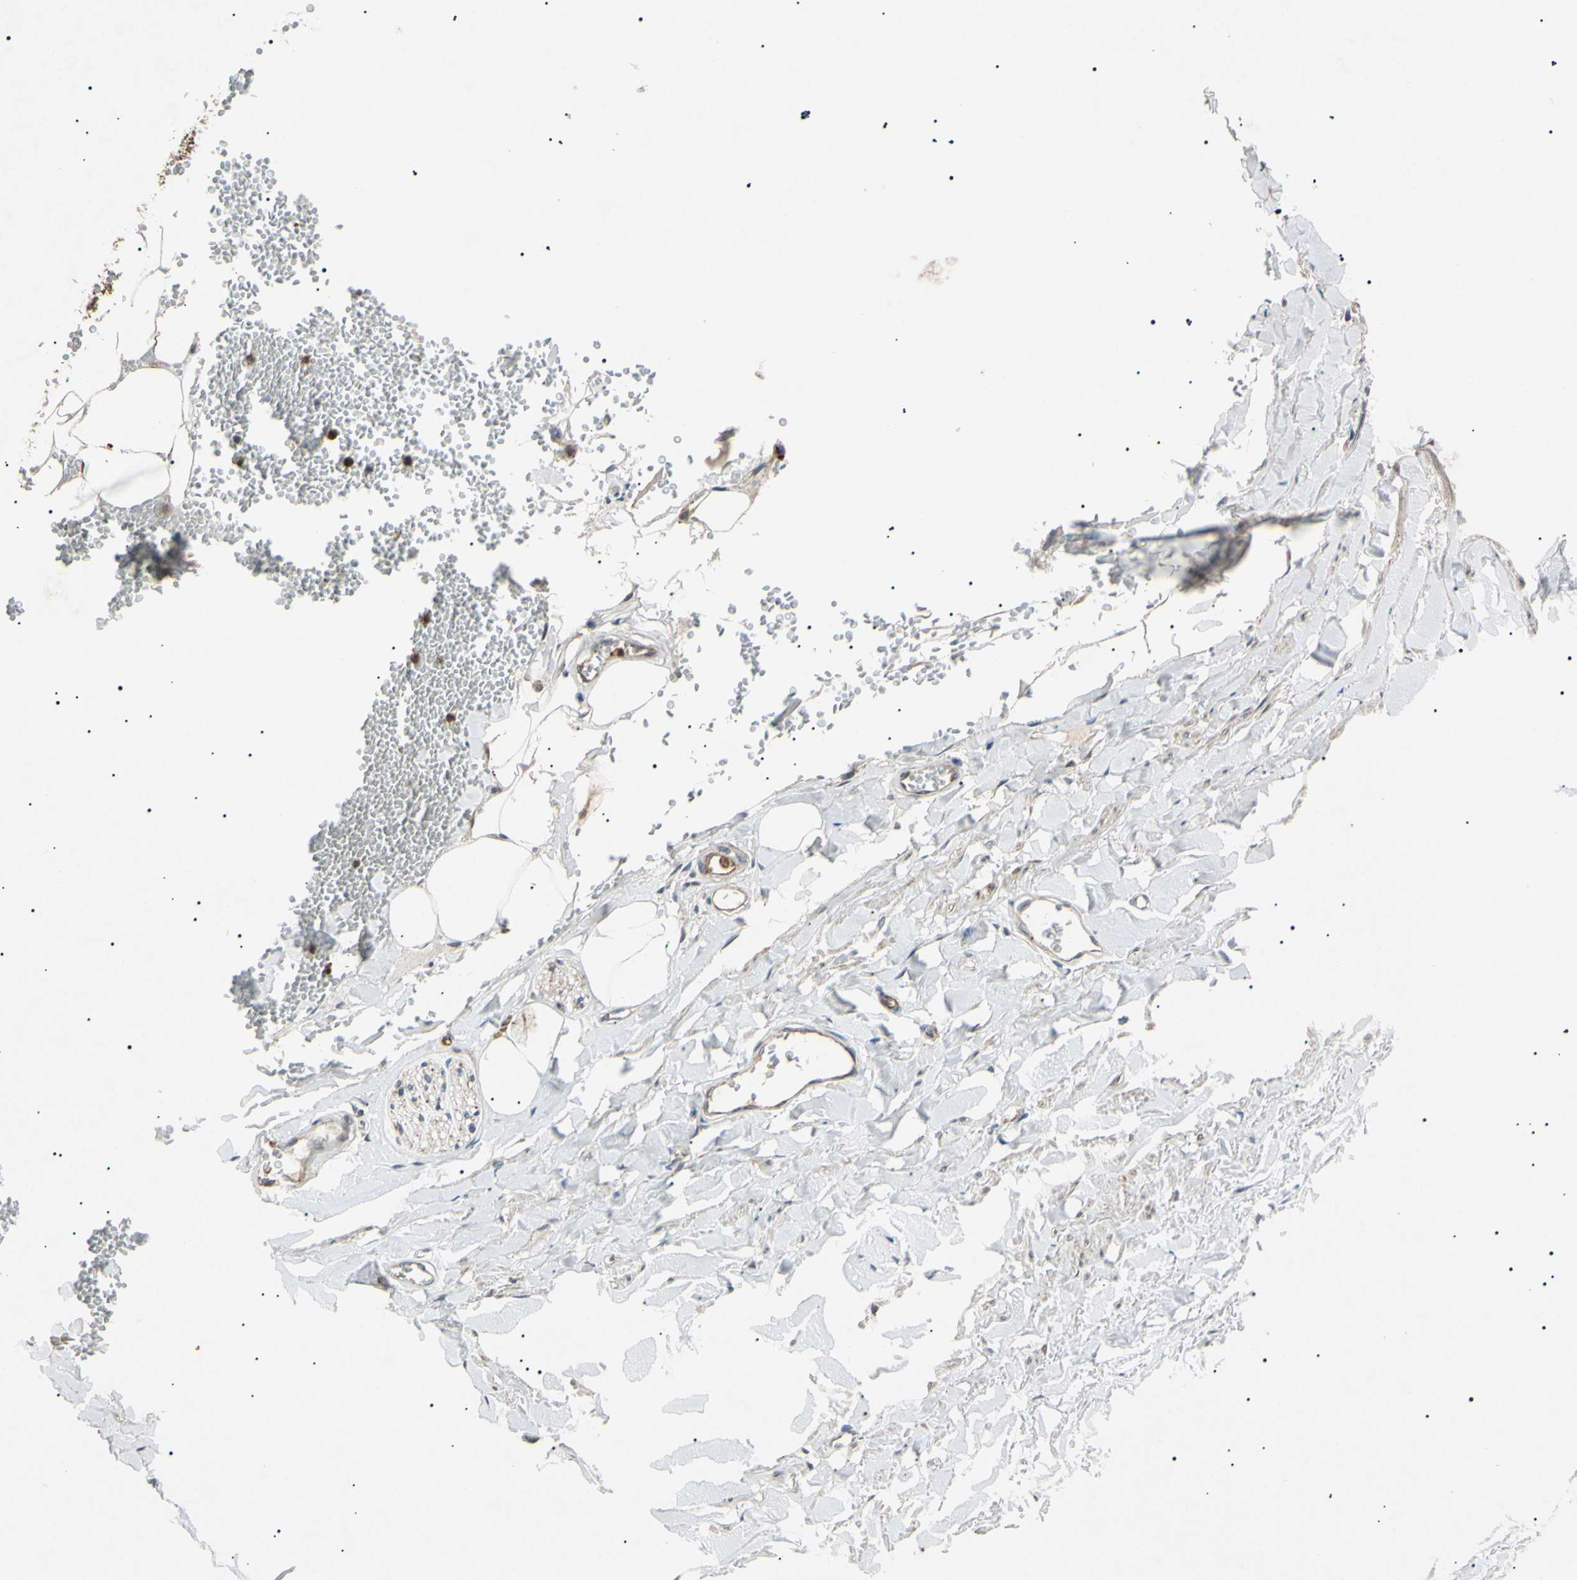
{"staining": {"intensity": "weak", "quantity": ">75%", "location": "cytoplasmic/membranous"}, "tissue": "adipose tissue", "cell_type": "Adipocytes", "image_type": "normal", "snomed": [{"axis": "morphology", "description": "Normal tissue, NOS"}, {"axis": "topography", "description": "Adipose tissue"}, {"axis": "topography", "description": "Peripheral nerve tissue"}], "caption": "Immunohistochemical staining of benign adipose tissue exhibits >75% levels of weak cytoplasmic/membranous protein expression in approximately >75% of adipocytes.", "gene": "TUBB4A", "patient": {"sex": "male", "age": 52}}